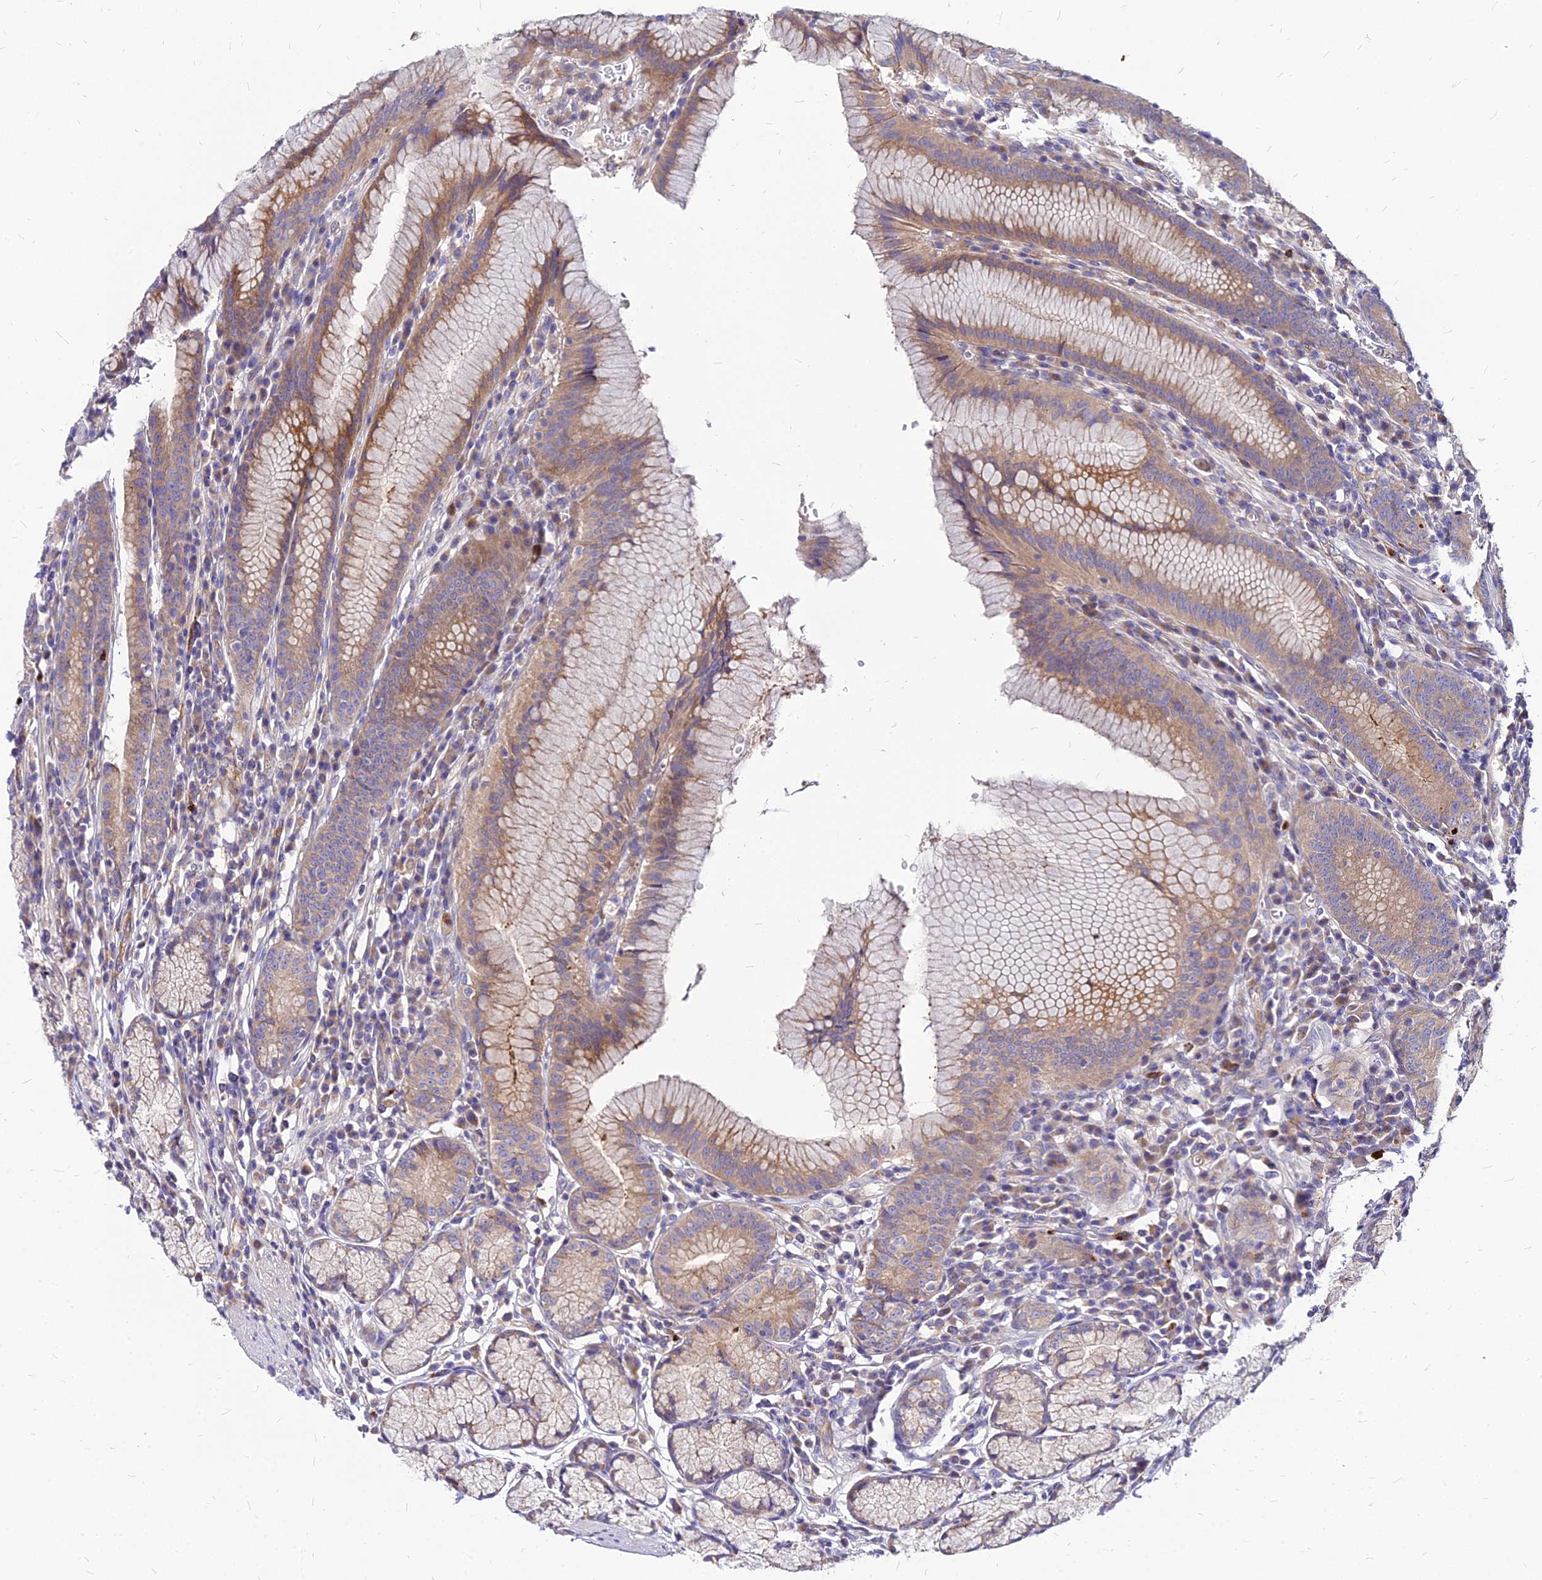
{"staining": {"intensity": "moderate", "quantity": ">75%", "location": "cytoplasmic/membranous"}, "tissue": "stomach", "cell_type": "Glandular cells", "image_type": "normal", "snomed": [{"axis": "morphology", "description": "Normal tissue, NOS"}, {"axis": "topography", "description": "Stomach"}], "caption": "Glandular cells display medium levels of moderate cytoplasmic/membranous staining in about >75% of cells in unremarkable stomach. The protein is stained brown, and the nuclei are stained in blue (DAB (3,3'-diaminobenzidine) IHC with brightfield microscopy, high magnification).", "gene": "COMMD10", "patient": {"sex": "male", "age": 55}}